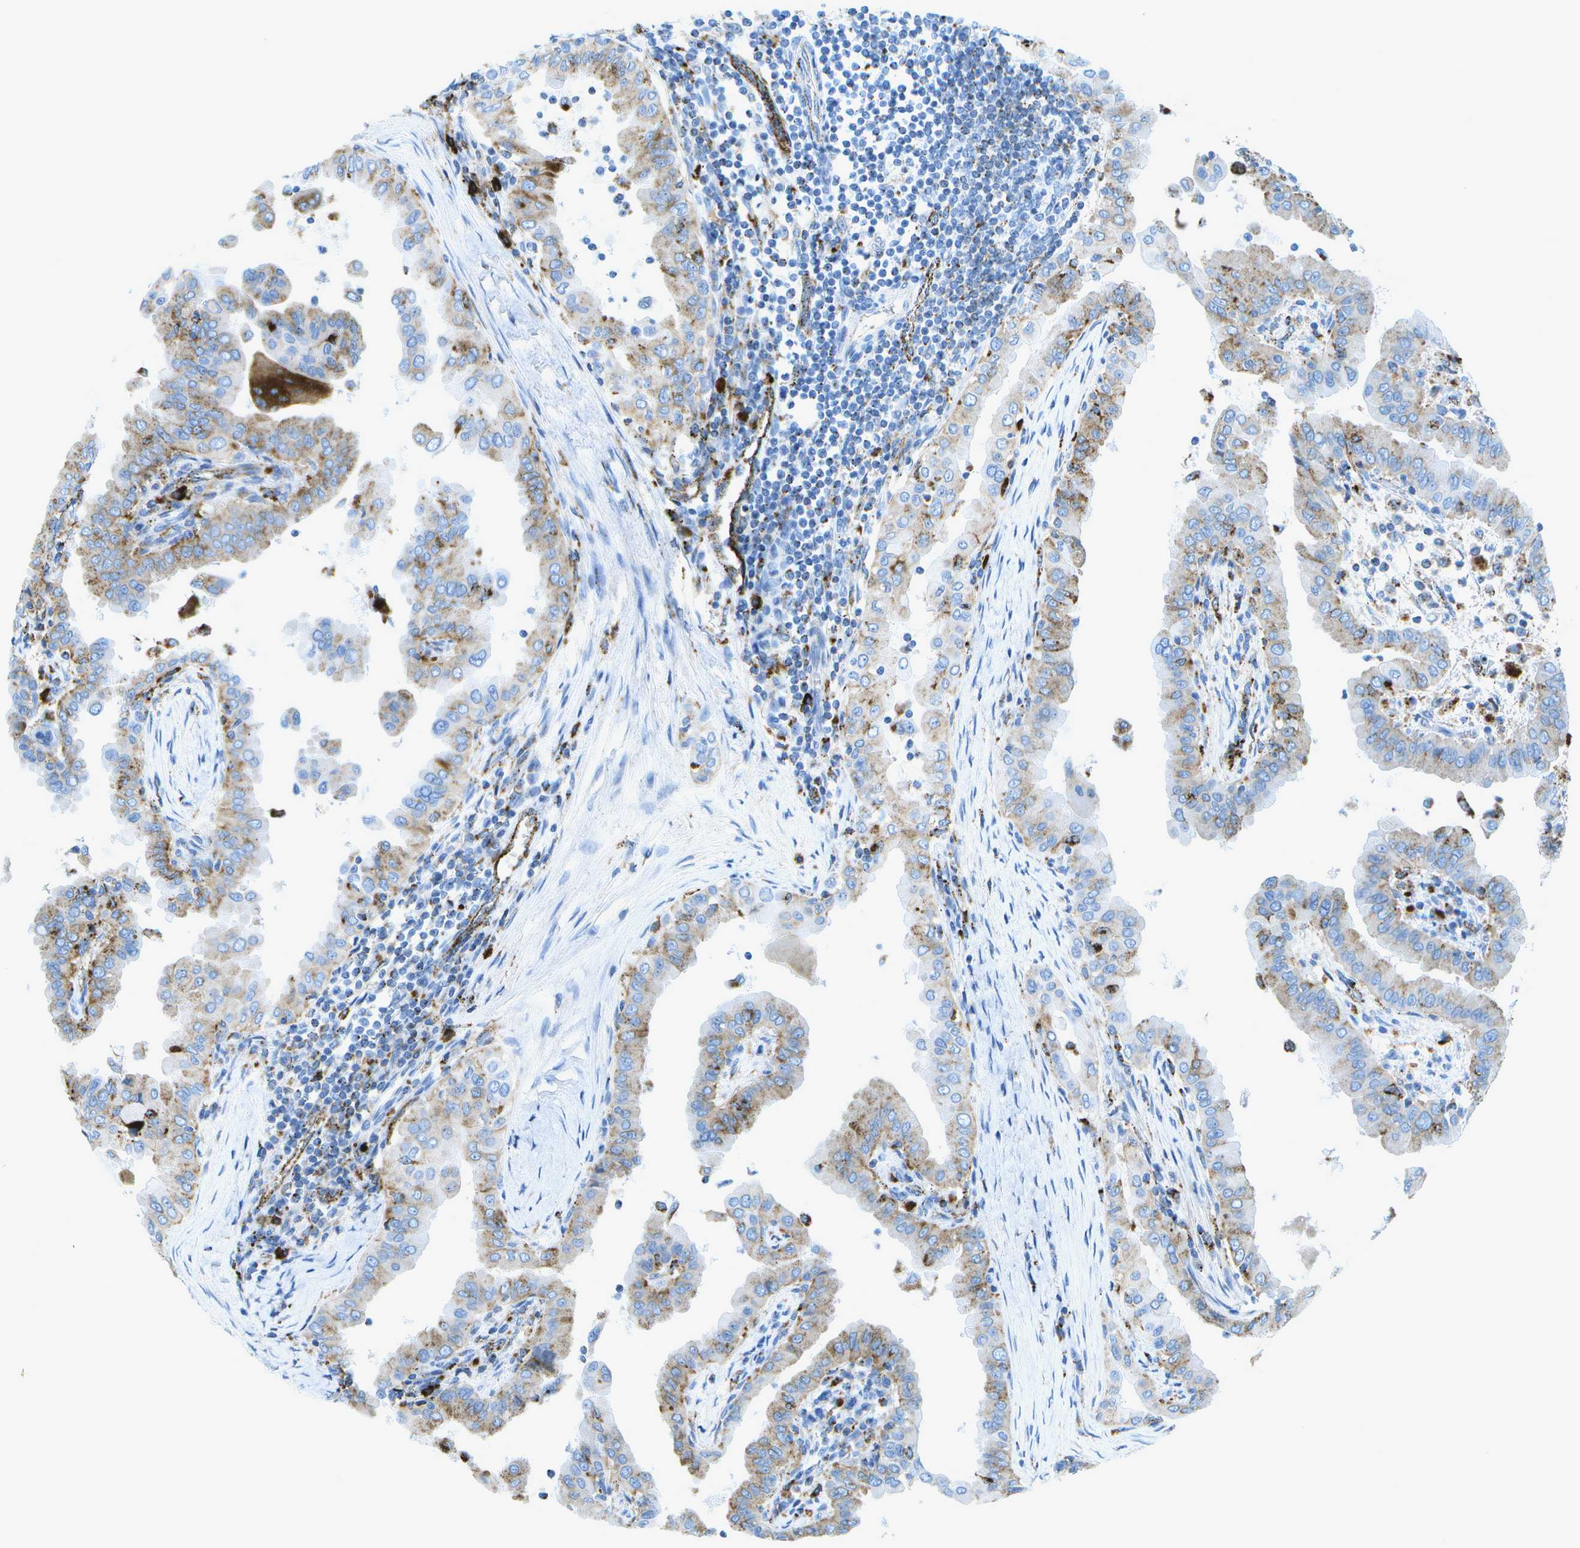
{"staining": {"intensity": "weak", "quantity": "25%-75%", "location": "cytoplasmic/membranous"}, "tissue": "thyroid cancer", "cell_type": "Tumor cells", "image_type": "cancer", "snomed": [{"axis": "morphology", "description": "Papillary adenocarcinoma, NOS"}, {"axis": "topography", "description": "Thyroid gland"}], "caption": "Immunohistochemical staining of thyroid cancer demonstrates low levels of weak cytoplasmic/membranous positivity in approximately 25%-75% of tumor cells.", "gene": "PRCP", "patient": {"sex": "male", "age": 33}}